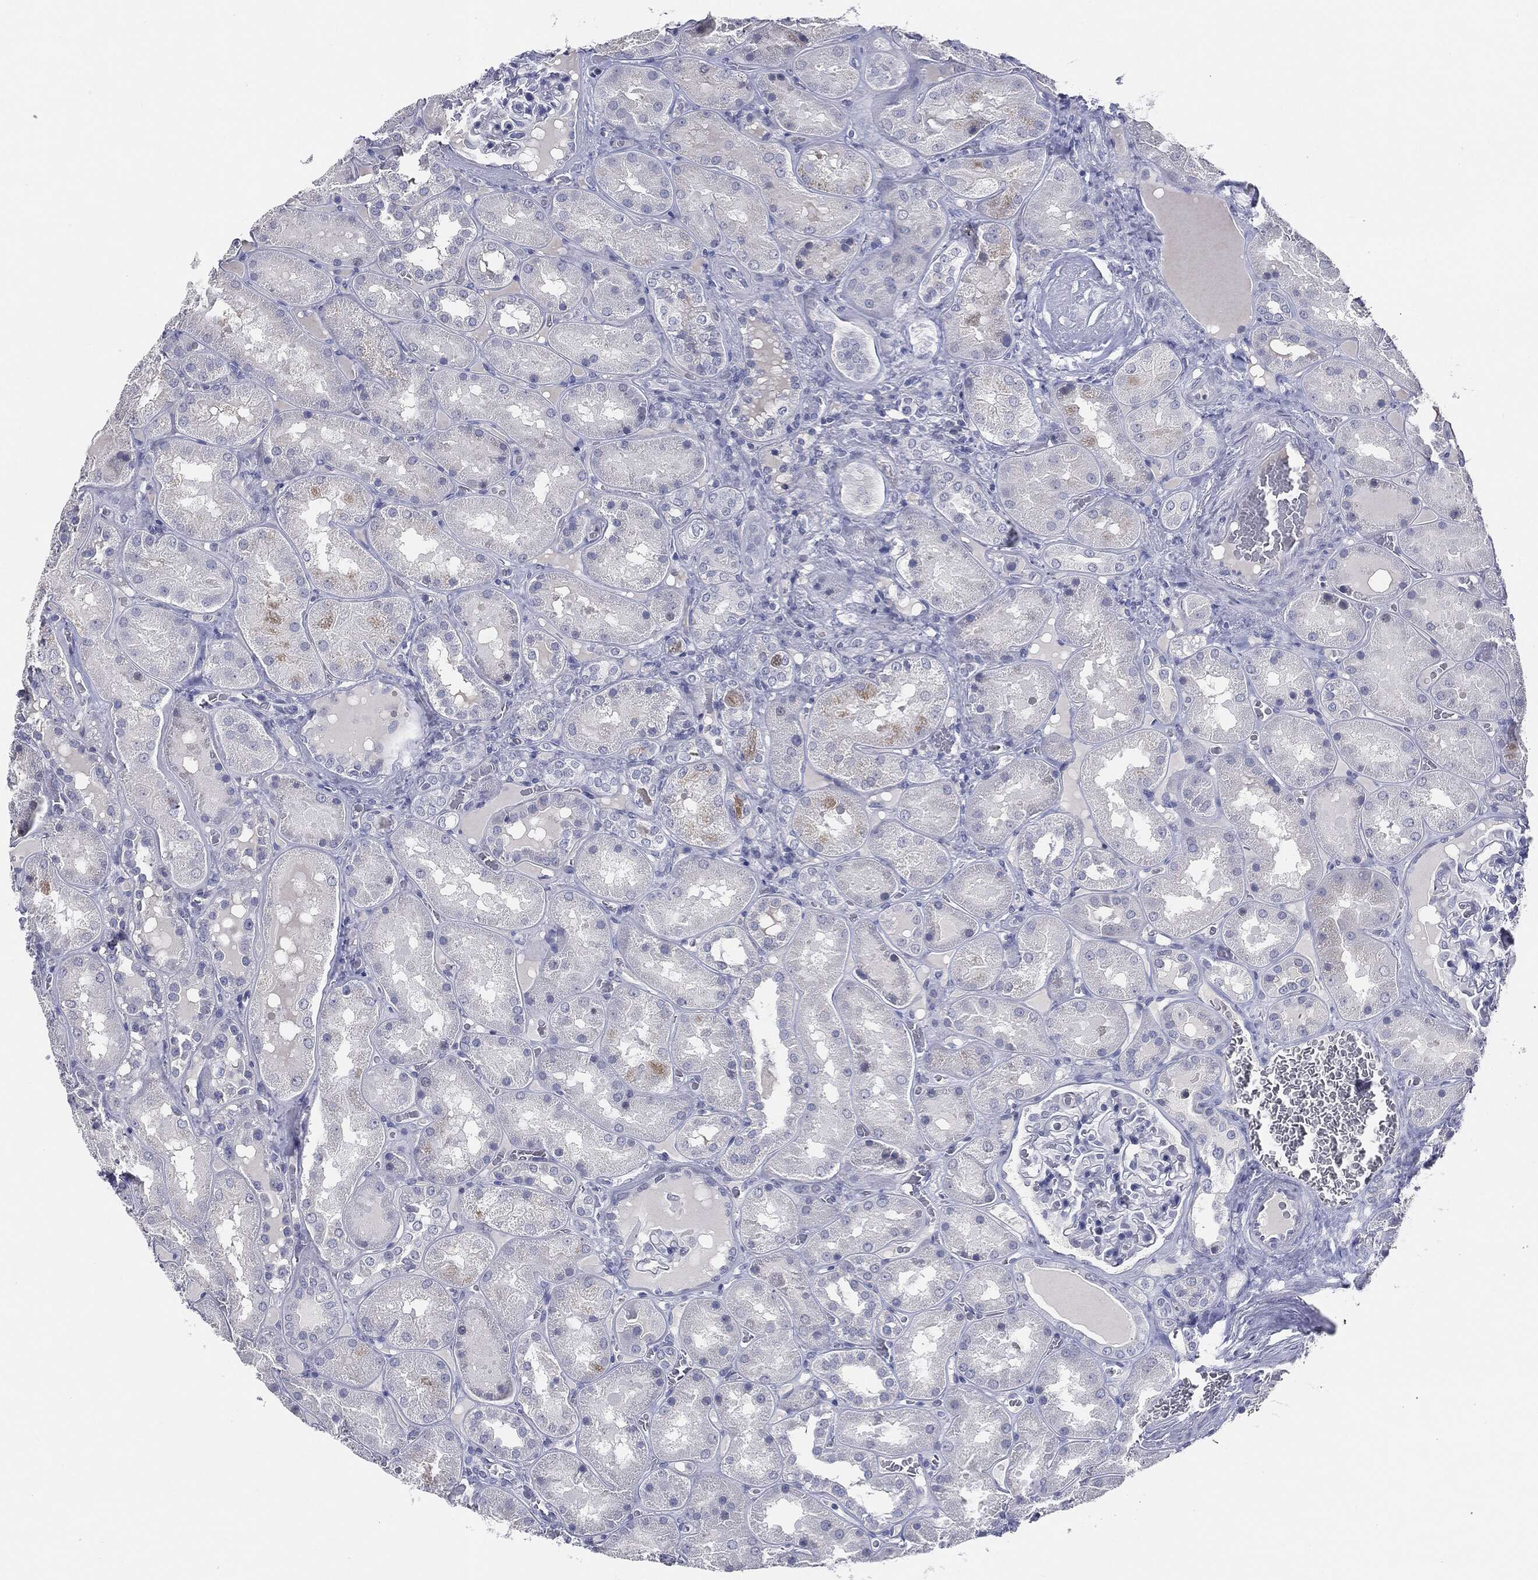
{"staining": {"intensity": "negative", "quantity": "none", "location": "none"}, "tissue": "kidney", "cell_type": "Cells in glomeruli", "image_type": "normal", "snomed": [{"axis": "morphology", "description": "Normal tissue, NOS"}, {"axis": "topography", "description": "Kidney"}], "caption": "This is a micrograph of immunohistochemistry staining of unremarkable kidney, which shows no expression in cells in glomeruli.", "gene": "CGB1", "patient": {"sex": "male", "age": 73}}